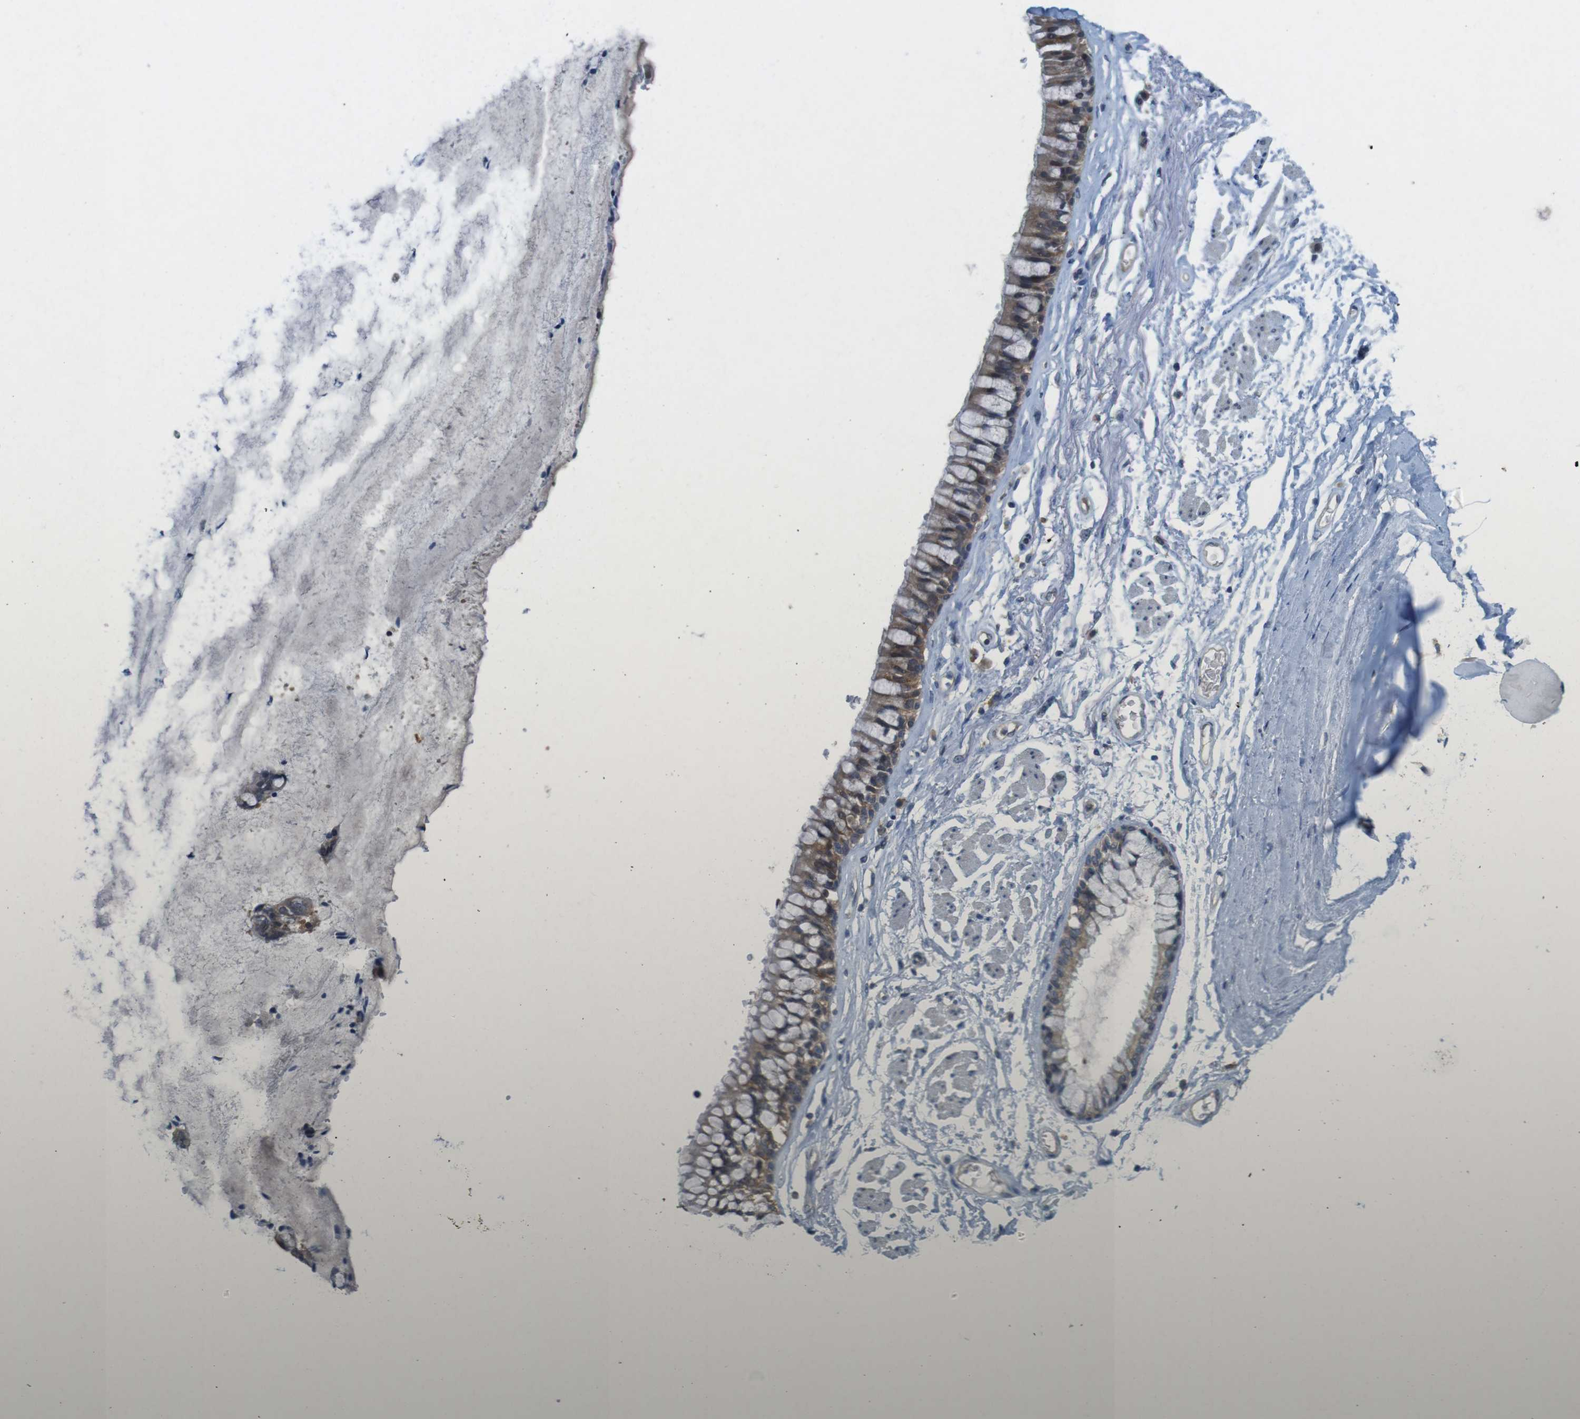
{"staining": {"intensity": "negative", "quantity": "none", "location": "none"}, "tissue": "adipose tissue", "cell_type": "Adipocytes", "image_type": "normal", "snomed": [{"axis": "morphology", "description": "Normal tissue, NOS"}, {"axis": "topography", "description": "Cartilage tissue"}, {"axis": "topography", "description": "Bronchus"}], "caption": "Immunohistochemistry (IHC) photomicrograph of benign adipose tissue: human adipose tissue stained with DAB demonstrates no significant protein staining in adipocytes. (DAB (3,3'-diaminobenzidine) immunohistochemistry (IHC) visualized using brightfield microscopy, high magnification).", "gene": "SUGT1", "patient": {"sex": "female", "age": 73}}